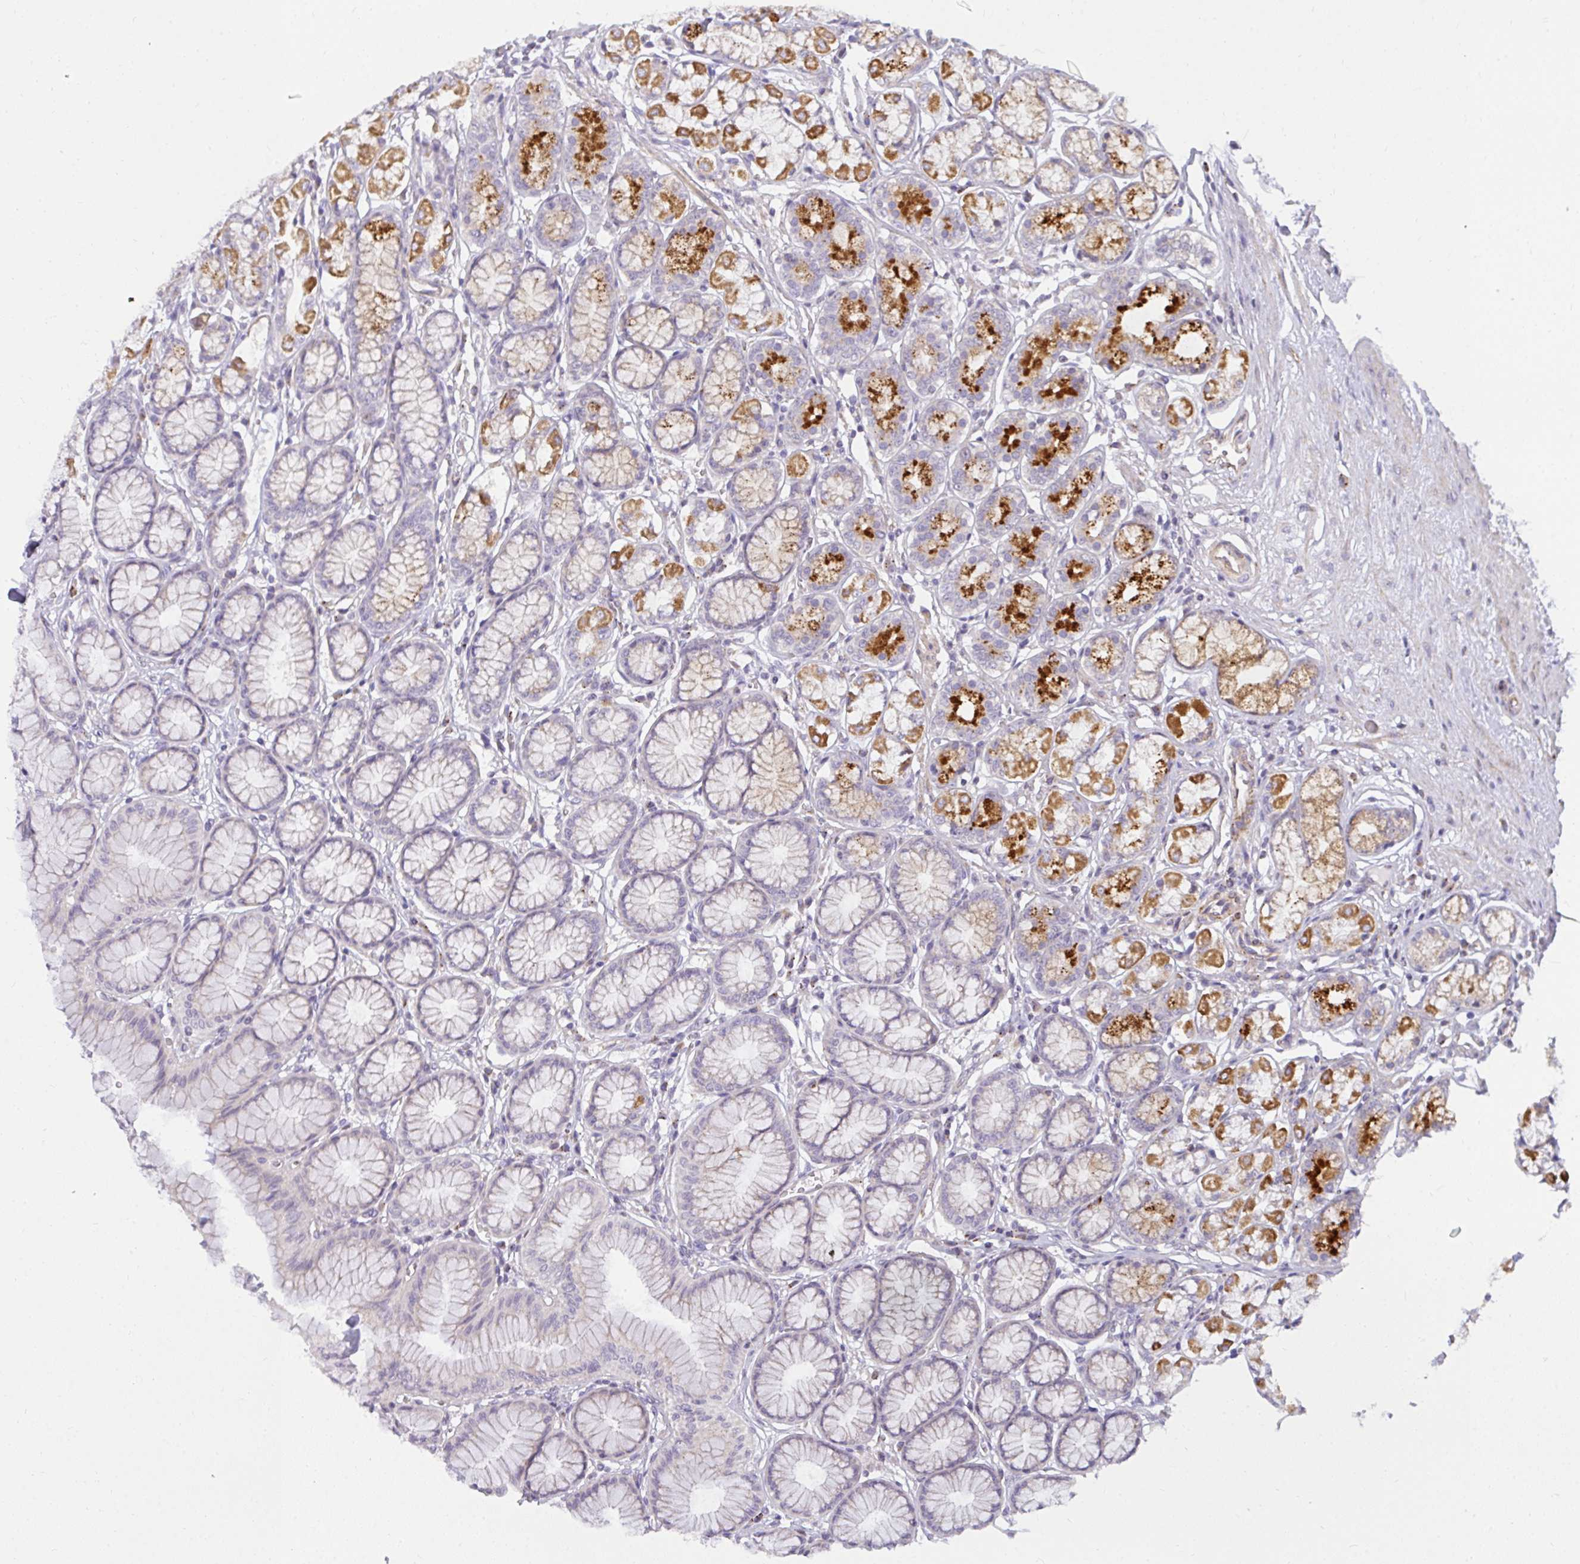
{"staining": {"intensity": "strong", "quantity": "25%-75%", "location": "cytoplasmic/membranous"}, "tissue": "stomach", "cell_type": "Glandular cells", "image_type": "normal", "snomed": [{"axis": "morphology", "description": "Normal tissue, NOS"}, {"axis": "topography", "description": "Stomach"}, {"axis": "topography", "description": "Stomach, lower"}], "caption": "A histopathology image showing strong cytoplasmic/membranous expression in approximately 25%-75% of glandular cells in unremarkable stomach, as visualized by brown immunohistochemical staining.", "gene": "SRRM4", "patient": {"sex": "male", "age": 76}}